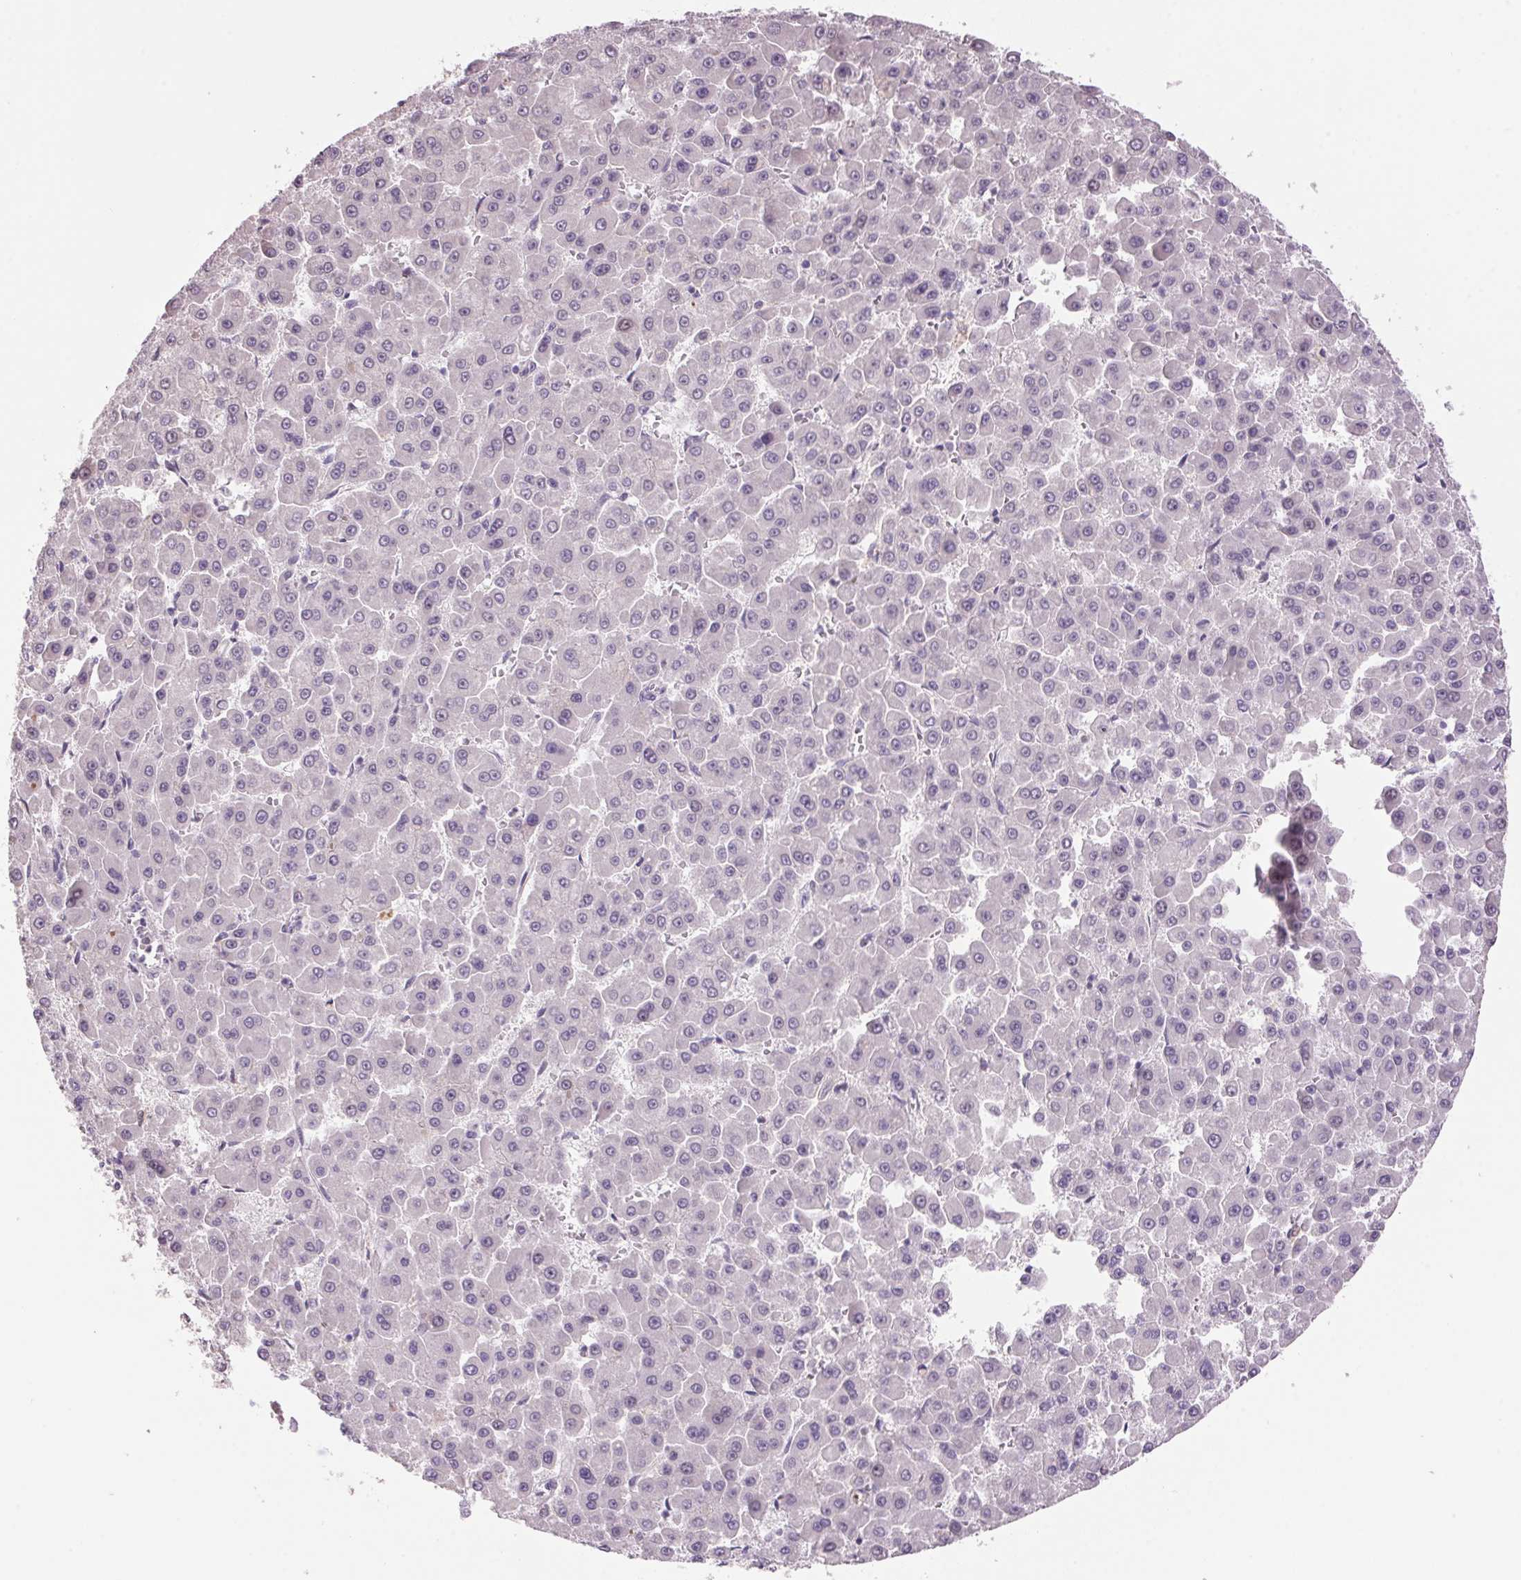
{"staining": {"intensity": "negative", "quantity": "none", "location": "none"}, "tissue": "liver cancer", "cell_type": "Tumor cells", "image_type": "cancer", "snomed": [{"axis": "morphology", "description": "Carcinoma, Hepatocellular, NOS"}, {"axis": "topography", "description": "Liver"}], "caption": "IHC photomicrograph of neoplastic tissue: human liver hepatocellular carcinoma stained with DAB exhibits no significant protein positivity in tumor cells.", "gene": "VWA3B", "patient": {"sex": "male", "age": 78}}